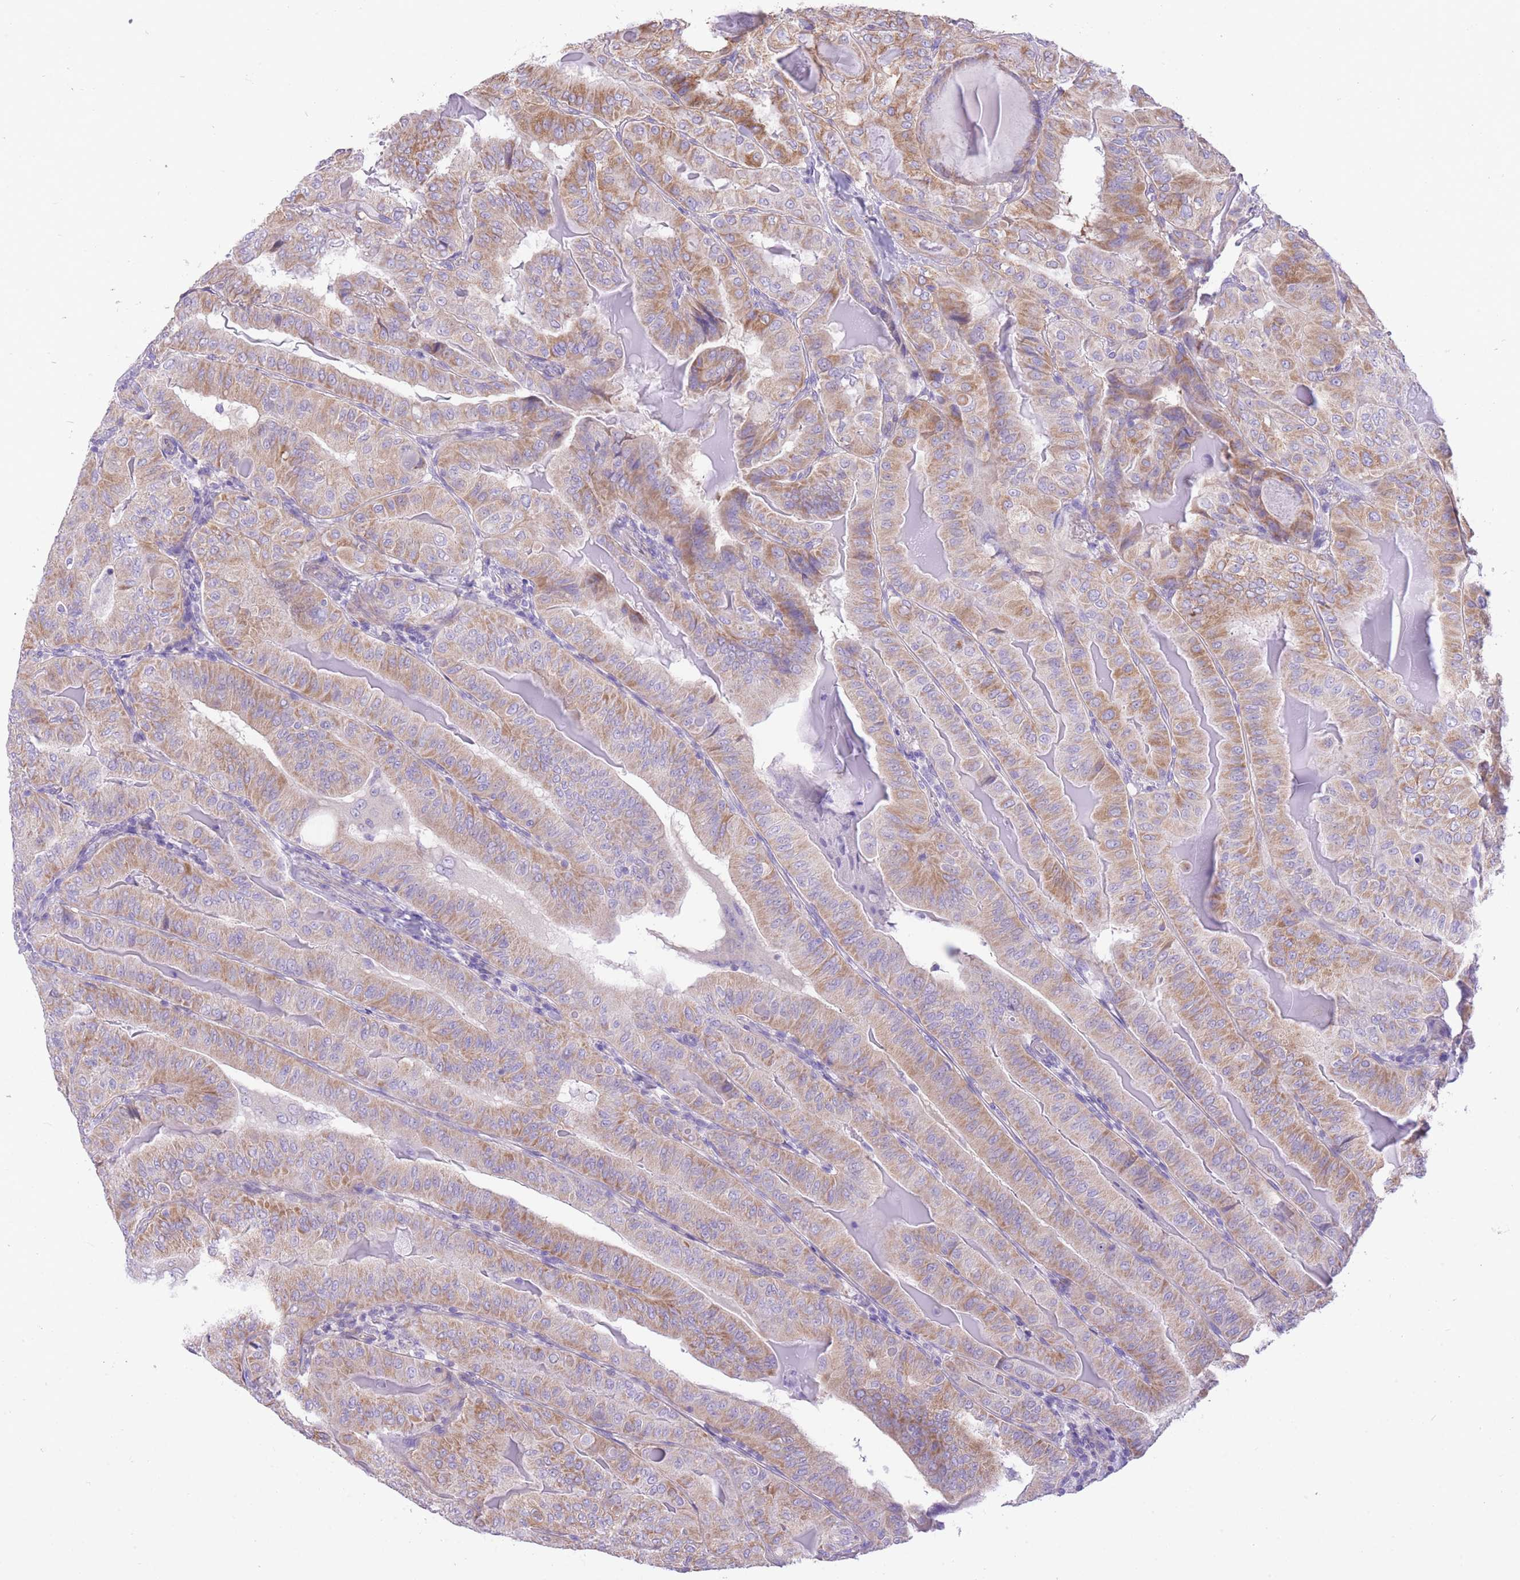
{"staining": {"intensity": "moderate", "quantity": ">75%", "location": "cytoplasmic/membranous"}, "tissue": "thyroid cancer", "cell_type": "Tumor cells", "image_type": "cancer", "snomed": [{"axis": "morphology", "description": "Papillary adenocarcinoma, NOS"}, {"axis": "topography", "description": "Thyroid gland"}], "caption": "This histopathology image reveals thyroid cancer stained with immunohistochemistry to label a protein in brown. The cytoplasmic/membranous of tumor cells show moderate positivity for the protein. Nuclei are counter-stained blue.", "gene": "RHOU", "patient": {"sex": "female", "age": 68}}